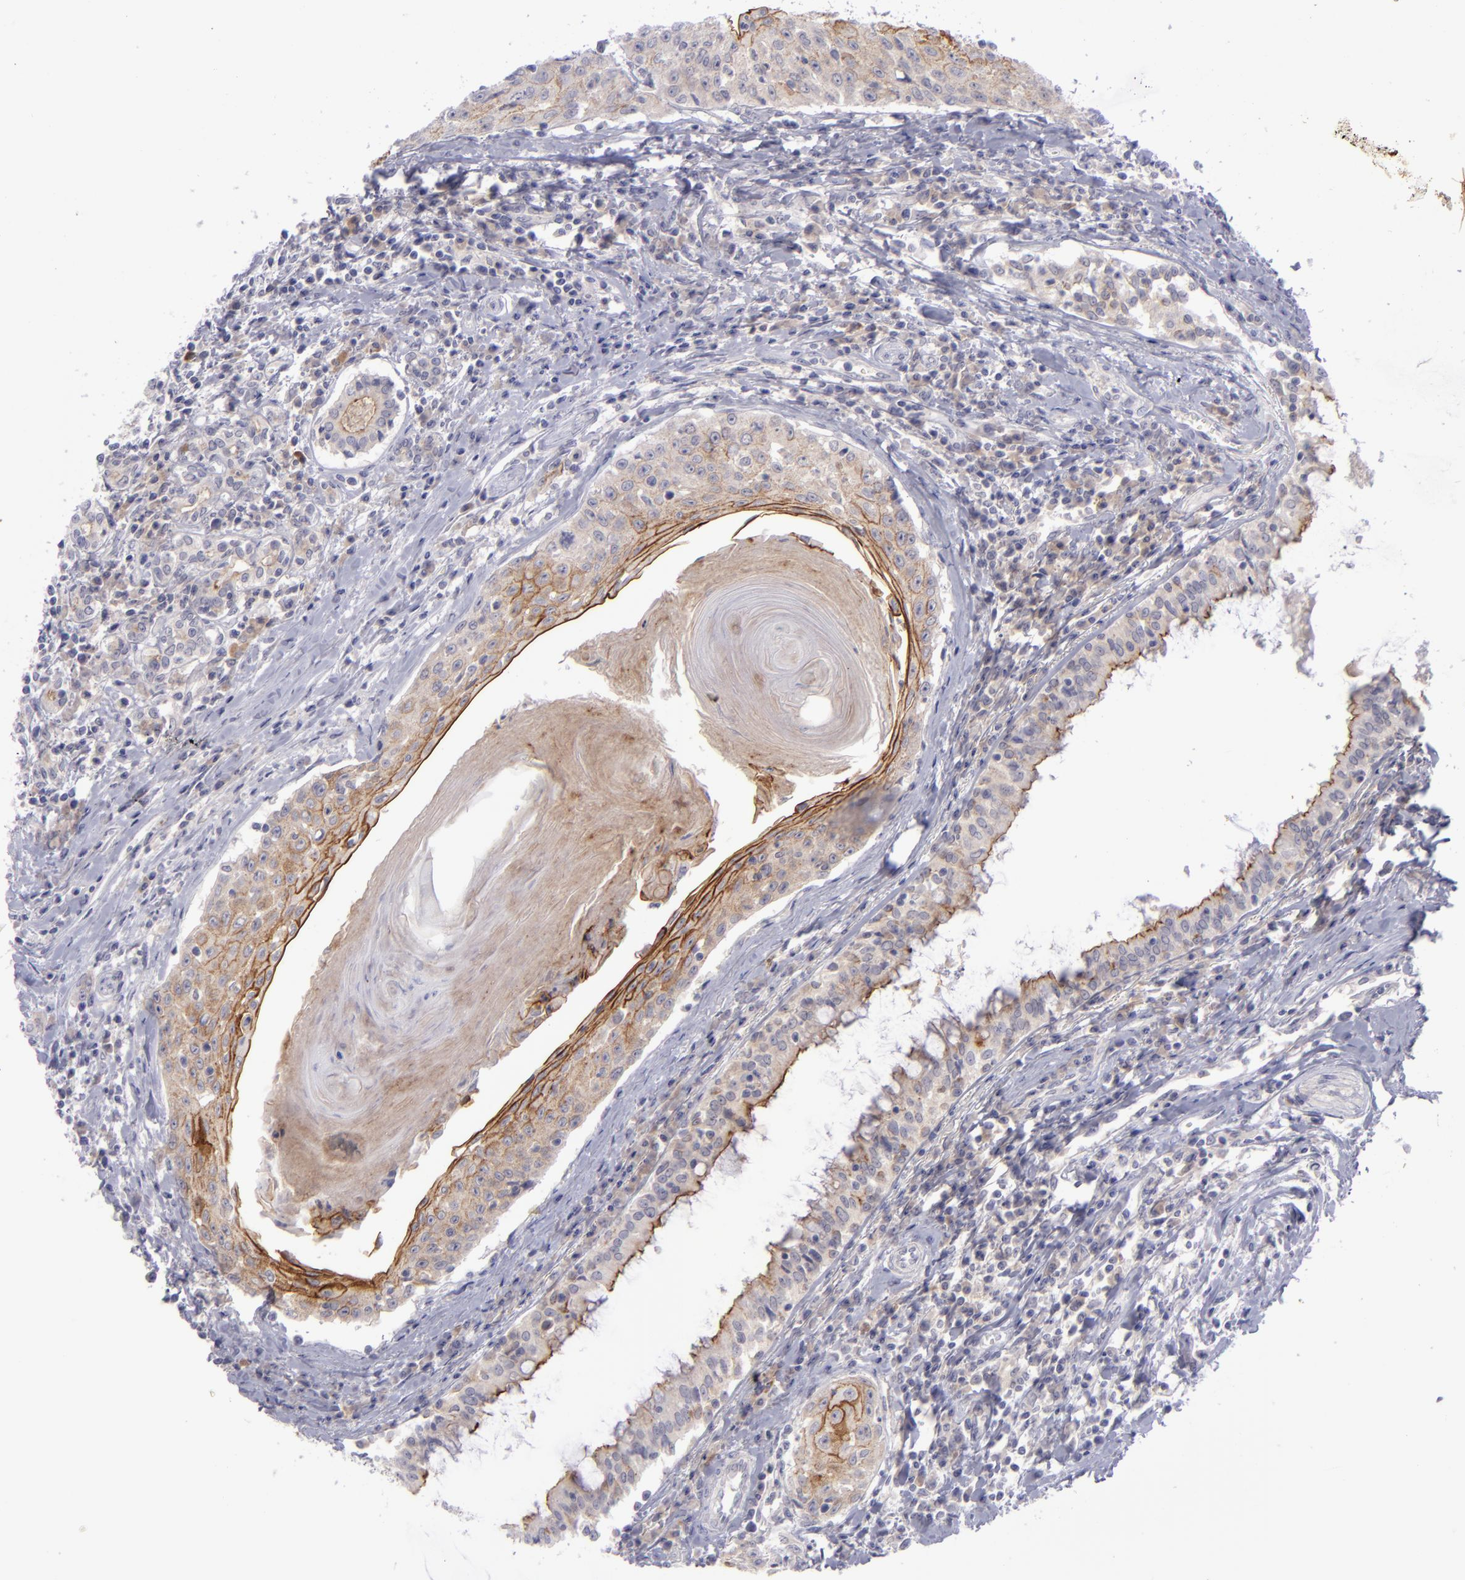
{"staining": {"intensity": "moderate", "quantity": ">75%", "location": "cytoplasmic/membranous"}, "tissue": "head and neck cancer", "cell_type": "Tumor cells", "image_type": "cancer", "snomed": [{"axis": "morphology", "description": "Squamous cell carcinoma, NOS"}, {"axis": "morphology", "description": "Squamous cell carcinoma, metastatic, NOS"}, {"axis": "topography", "description": "Lymph node"}, {"axis": "topography", "description": "Salivary gland"}, {"axis": "topography", "description": "Head-Neck"}], "caption": "This photomicrograph exhibits IHC staining of head and neck cancer, with medium moderate cytoplasmic/membranous expression in approximately >75% of tumor cells.", "gene": "EVPL", "patient": {"sex": "female", "age": 74}}